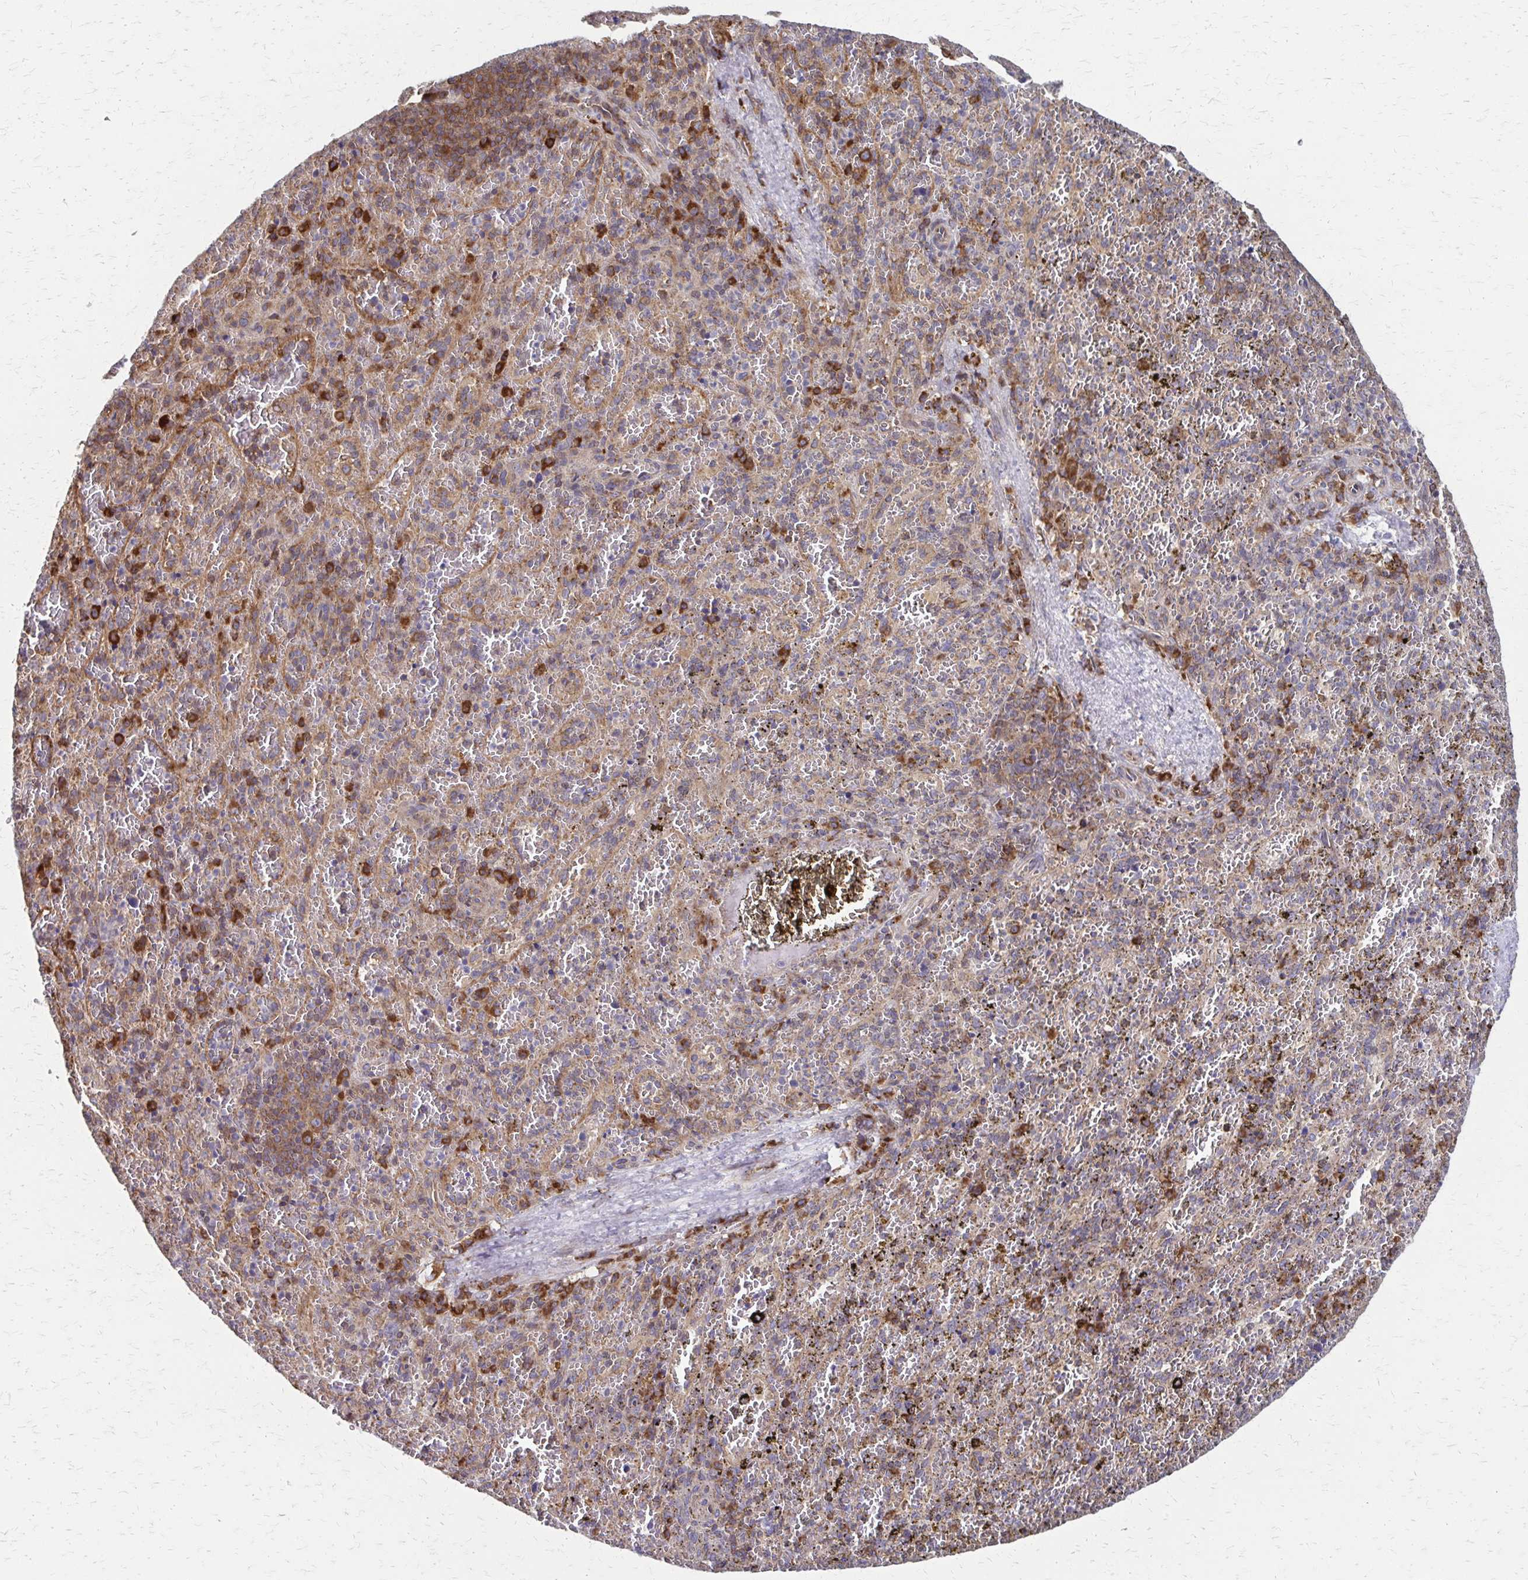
{"staining": {"intensity": "moderate", "quantity": "<25%", "location": "cytoplasmic/membranous"}, "tissue": "spleen", "cell_type": "Cells in red pulp", "image_type": "normal", "snomed": [{"axis": "morphology", "description": "Normal tissue, NOS"}, {"axis": "topography", "description": "Spleen"}], "caption": "This micrograph displays immunohistochemistry staining of benign human spleen, with low moderate cytoplasmic/membranous positivity in approximately <25% of cells in red pulp.", "gene": "EEF2", "patient": {"sex": "female", "age": 50}}